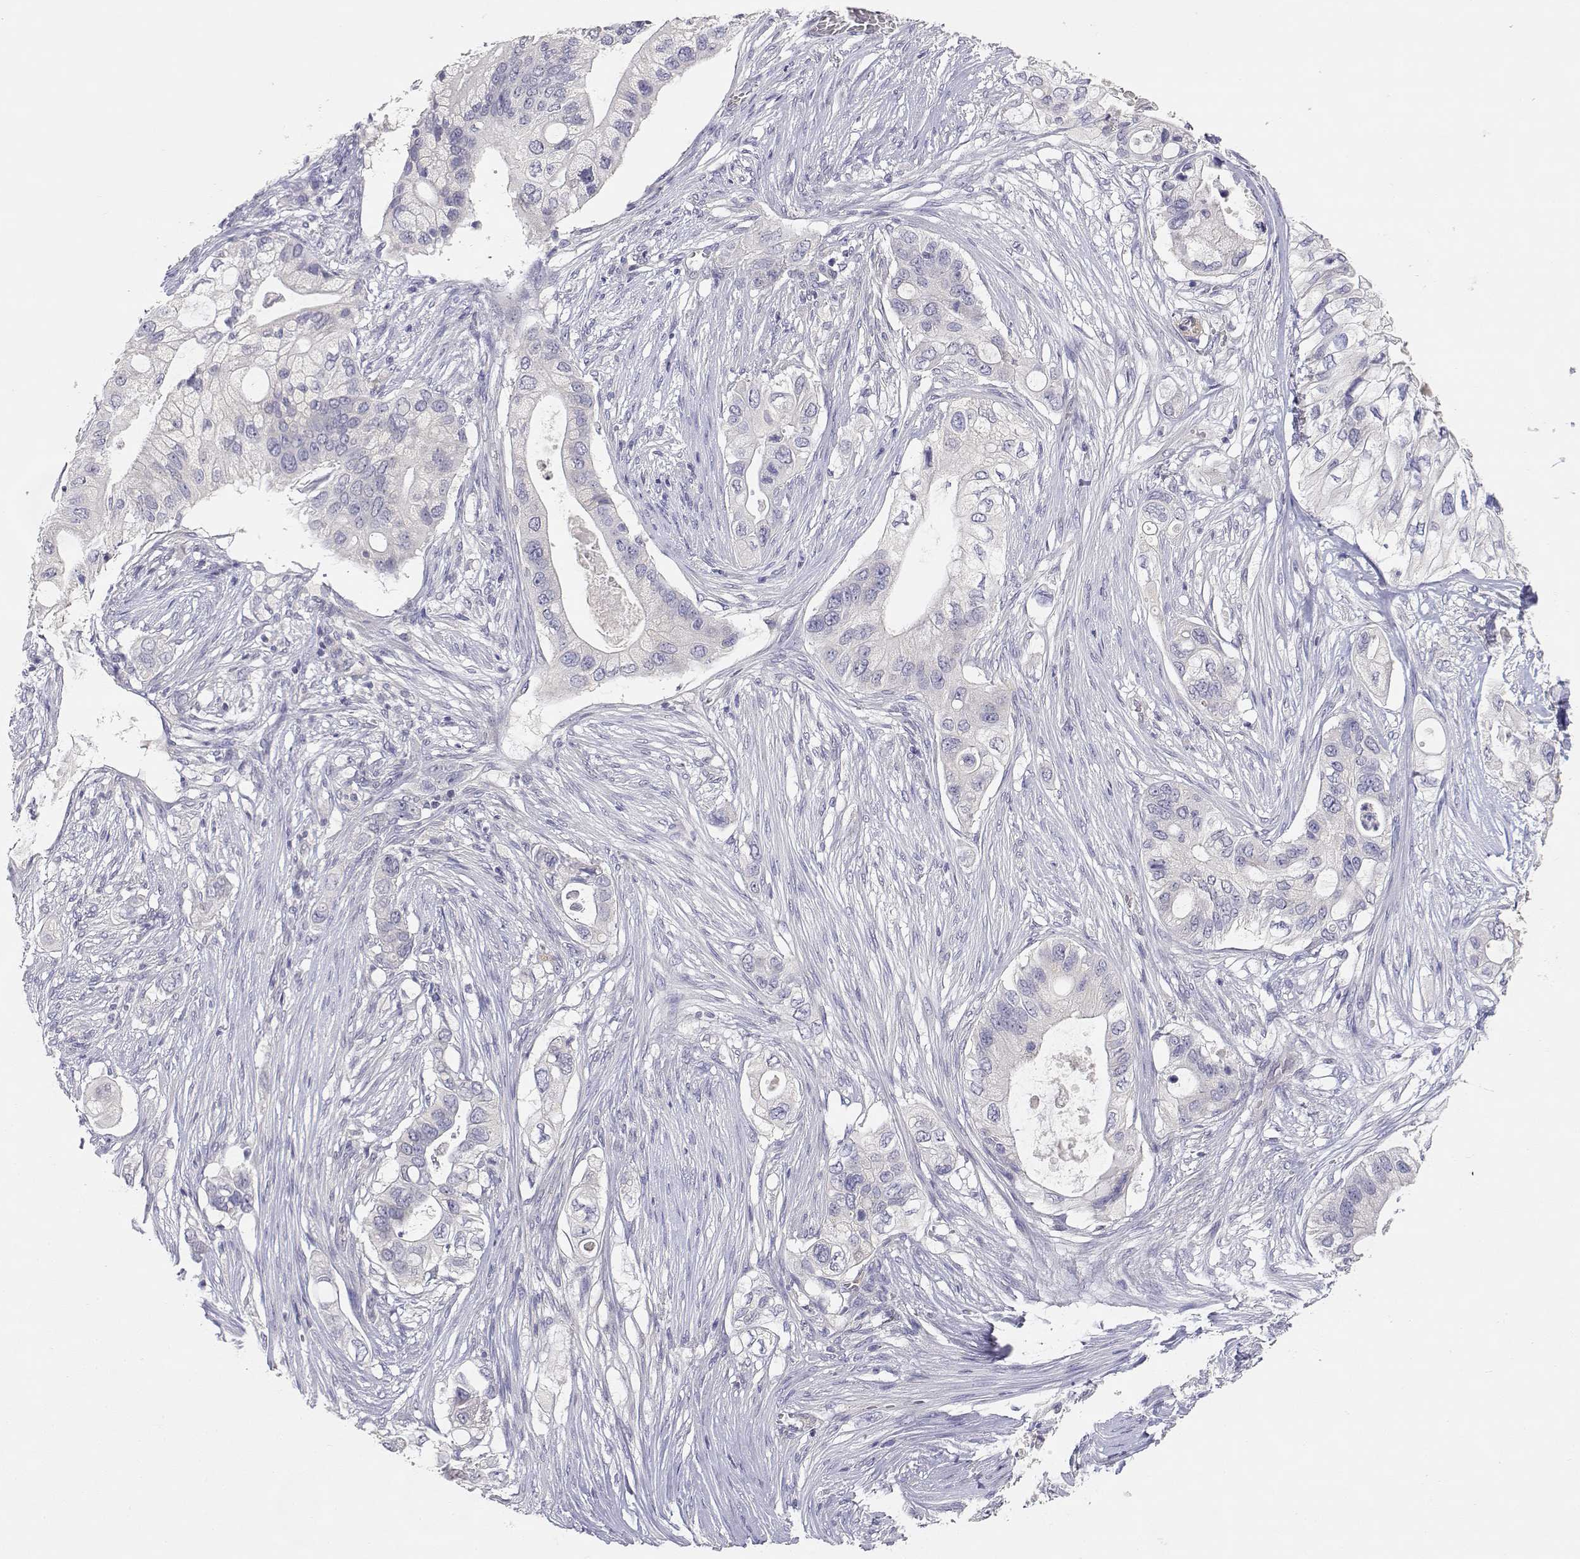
{"staining": {"intensity": "negative", "quantity": "none", "location": "none"}, "tissue": "pancreatic cancer", "cell_type": "Tumor cells", "image_type": "cancer", "snomed": [{"axis": "morphology", "description": "Adenocarcinoma, NOS"}, {"axis": "topography", "description": "Pancreas"}], "caption": "Immunohistochemistry histopathology image of neoplastic tissue: human adenocarcinoma (pancreatic) stained with DAB shows no significant protein staining in tumor cells. (DAB immunohistochemistry with hematoxylin counter stain).", "gene": "ADA", "patient": {"sex": "female", "age": 72}}